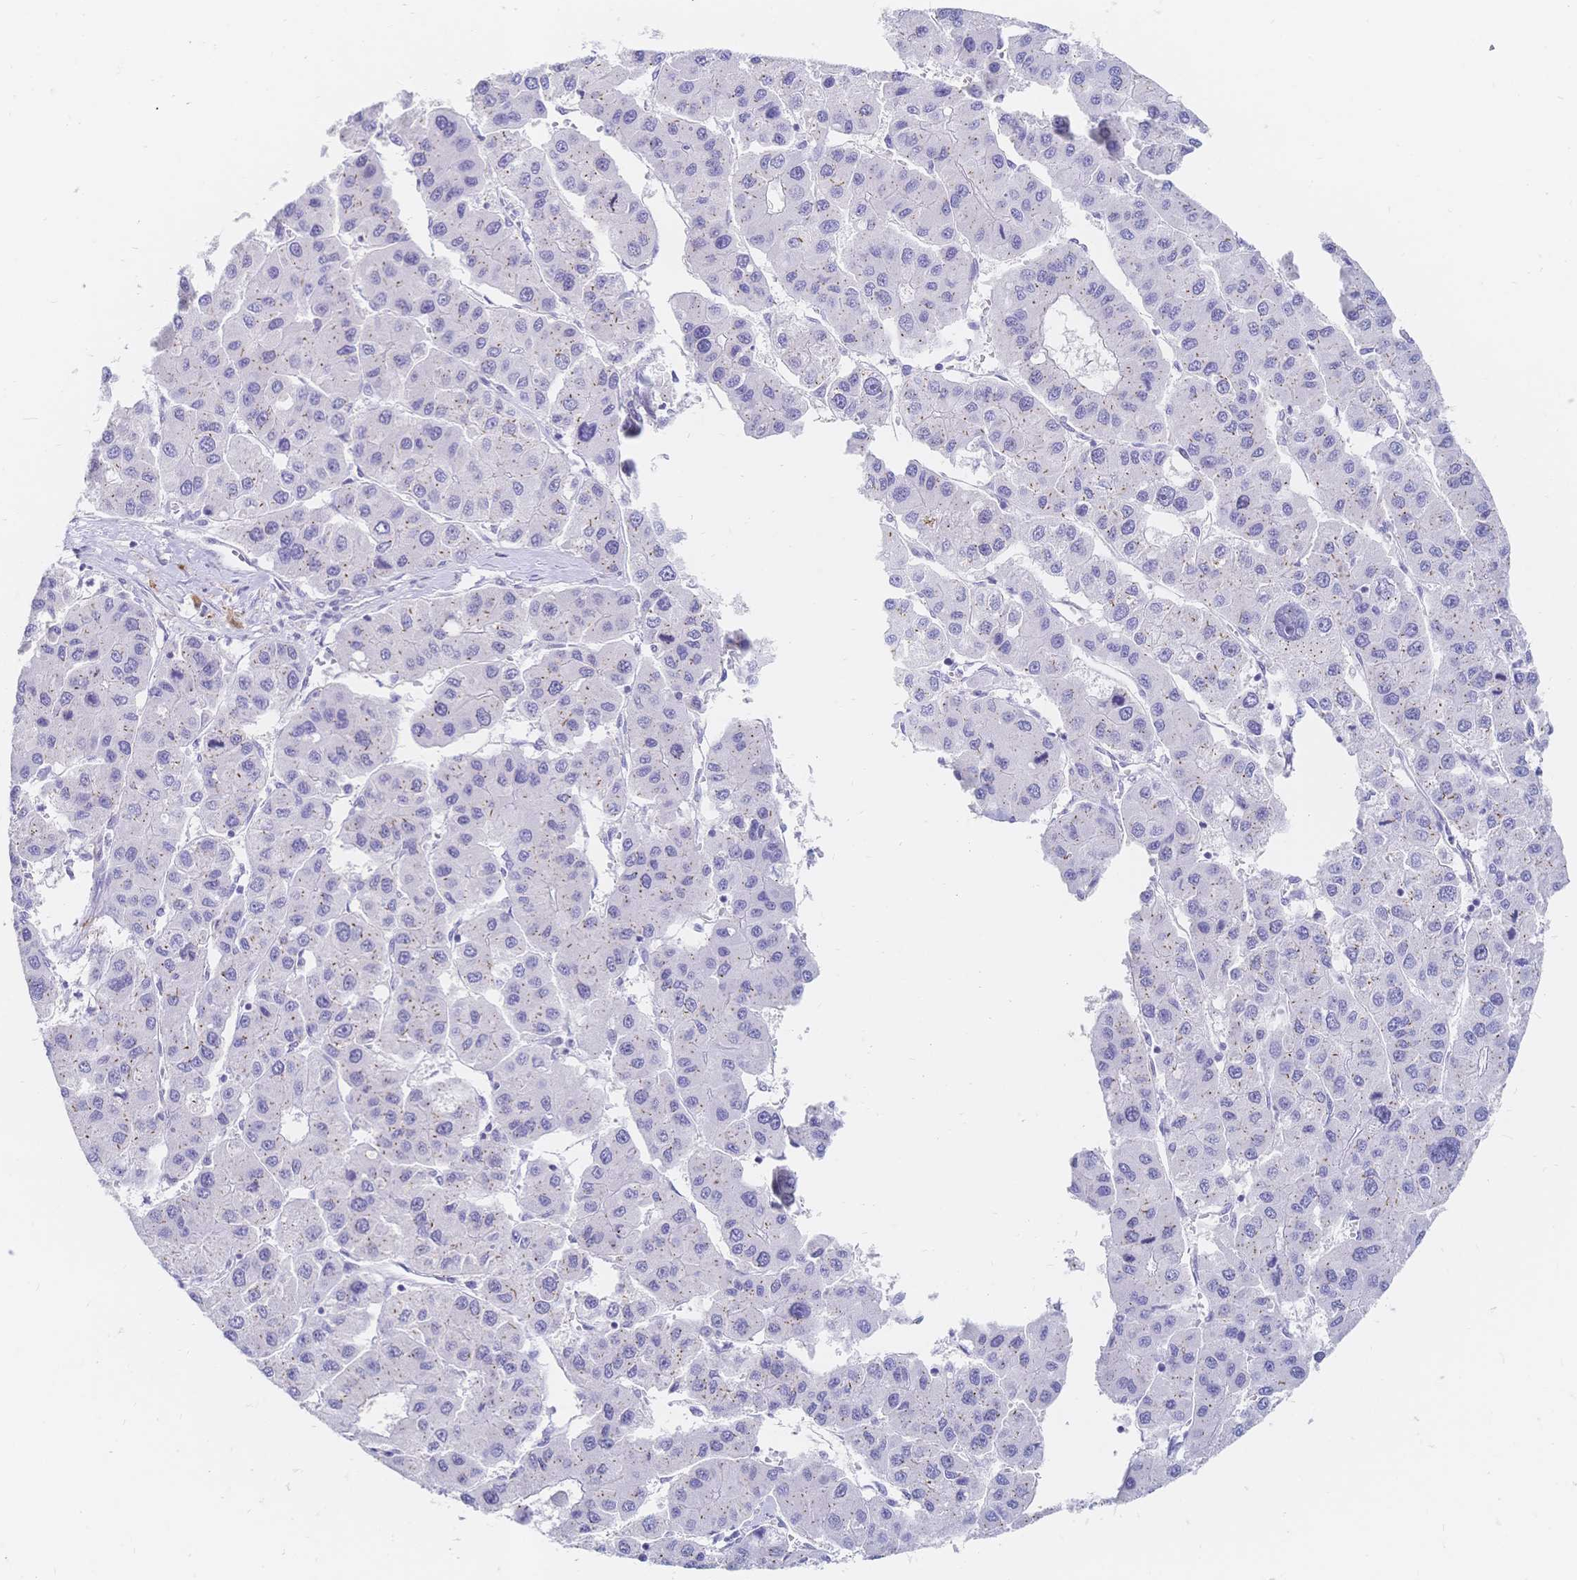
{"staining": {"intensity": "negative", "quantity": "none", "location": "none"}, "tissue": "liver cancer", "cell_type": "Tumor cells", "image_type": "cancer", "snomed": [{"axis": "morphology", "description": "Carcinoma, Hepatocellular, NOS"}, {"axis": "topography", "description": "Liver"}], "caption": "The immunohistochemistry (IHC) photomicrograph has no significant staining in tumor cells of liver hepatocellular carcinoma tissue.", "gene": "PSORS1C2", "patient": {"sex": "male", "age": 73}}